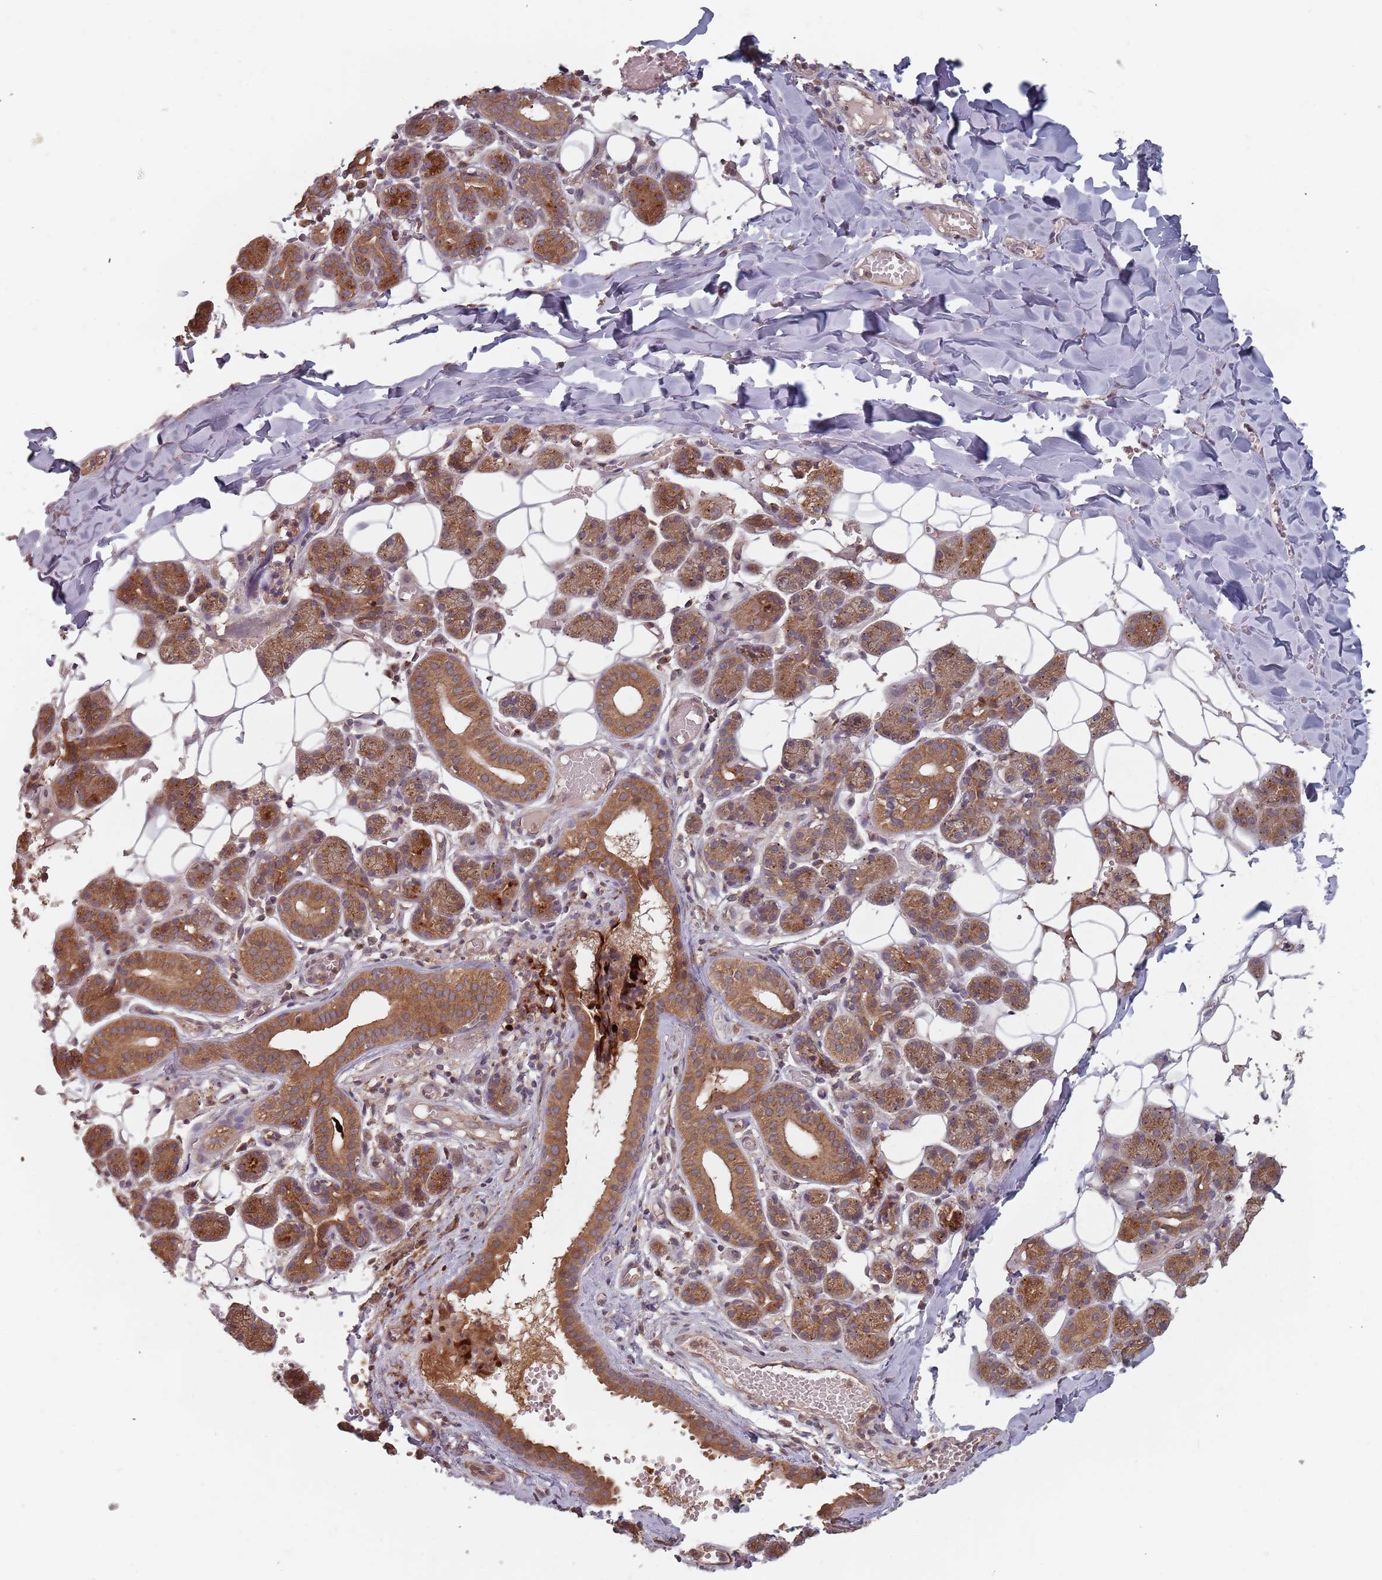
{"staining": {"intensity": "strong", "quantity": ">75%", "location": "cytoplasmic/membranous"}, "tissue": "salivary gland", "cell_type": "Glandular cells", "image_type": "normal", "snomed": [{"axis": "morphology", "description": "Normal tissue, NOS"}, {"axis": "topography", "description": "Salivary gland"}], "caption": "Glandular cells reveal high levels of strong cytoplasmic/membranous expression in approximately >75% of cells in benign human salivary gland.", "gene": "C3orf14", "patient": {"sex": "female", "age": 33}}